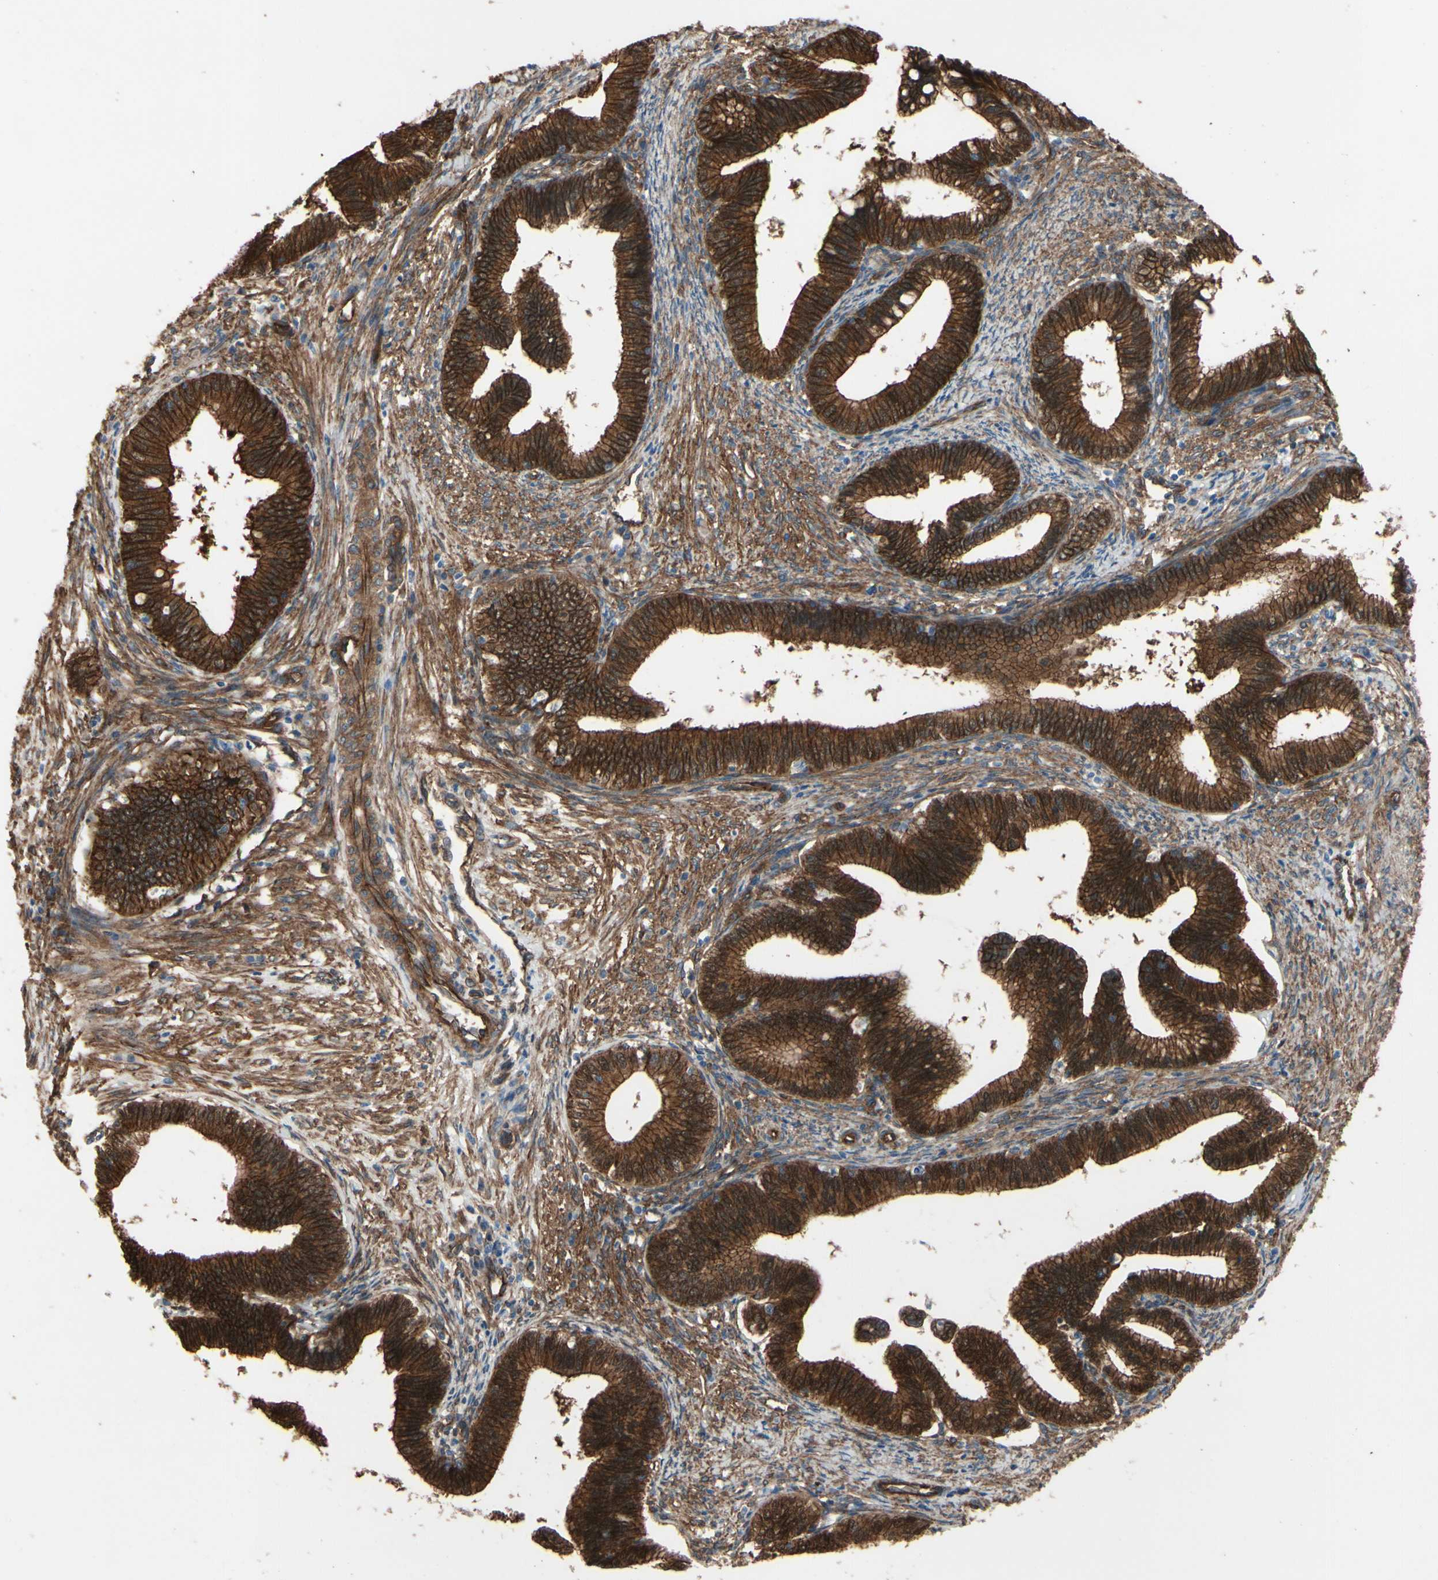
{"staining": {"intensity": "strong", "quantity": ">75%", "location": "cytoplasmic/membranous"}, "tissue": "cervical cancer", "cell_type": "Tumor cells", "image_type": "cancer", "snomed": [{"axis": "morphology", "description": "Adenocarcinoma, NOS"}, {"axis": "topography", "description": "Cervix"}], "caption": "Approximately >75% of tumor cells in human adenocarcinoma (cervical) show strong cytoplasmic/membranous protein staining as visualized by brown immunohistochemical staining.", "gene": "CTTNBP2", "patient": {"sex": "female", "age": 36}}